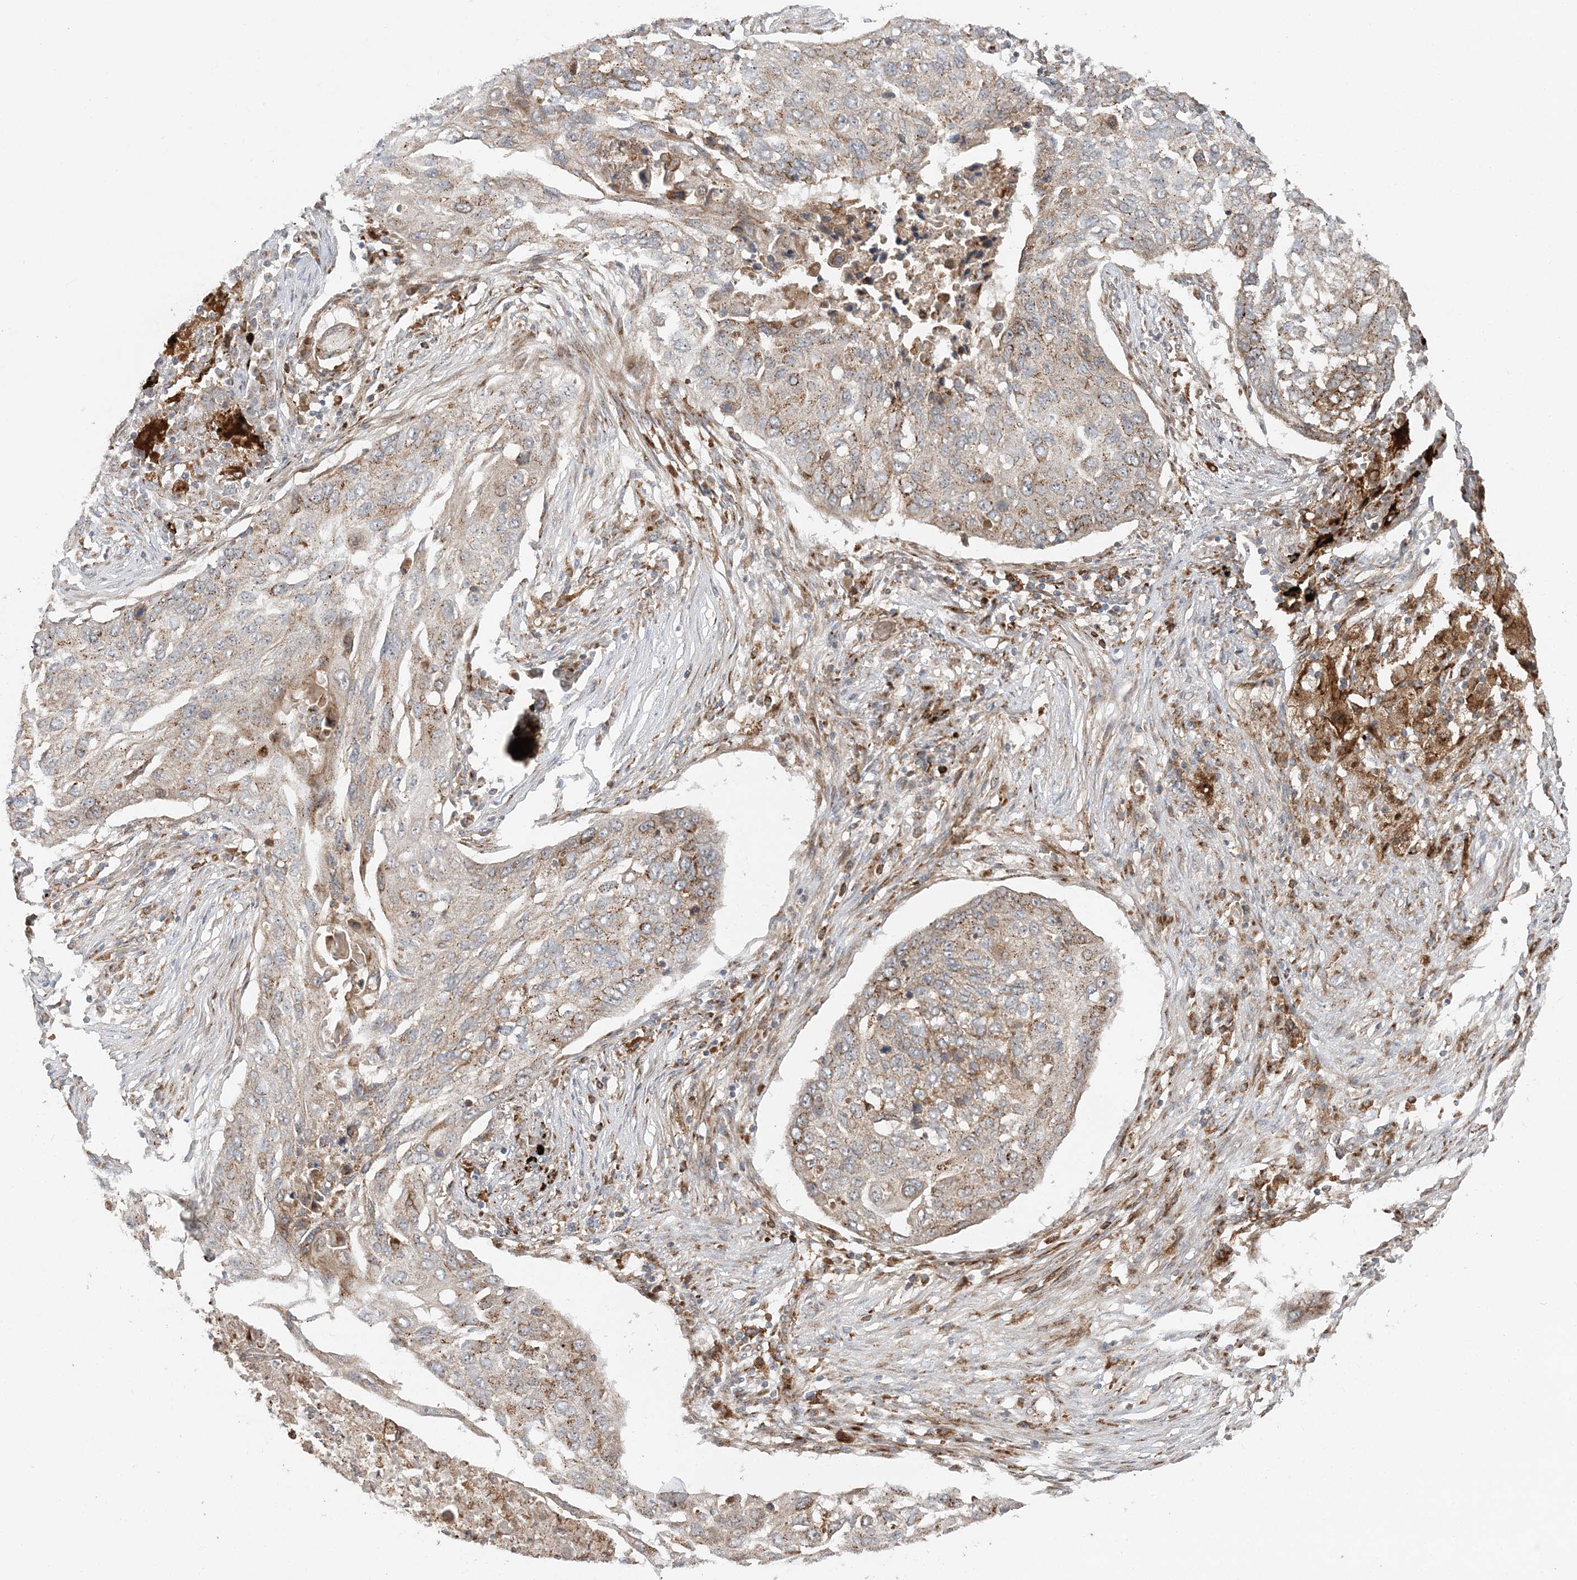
{"staining": {"intensity": "weak", "quantity": "<25%", "location": "cytoplasmic/membranous"}, "tissue": "lung cancer", "cell_type": "Tumor cells", "image_type": "cancer", "snomed": [{"axis": "morphology", "description": "Squamous cell carcinoma, NOS"}, {"axis": "topography", "description": "Lung"}], "caption": "DAB (3,3'-diaminobenzidine) immunohistochemical staining of squamous cell carcinoma (lung) exhibits no significant positivity in tumor cells.", "gene": "ABCC3", "patient": {"sex": "female", "age": 63}}